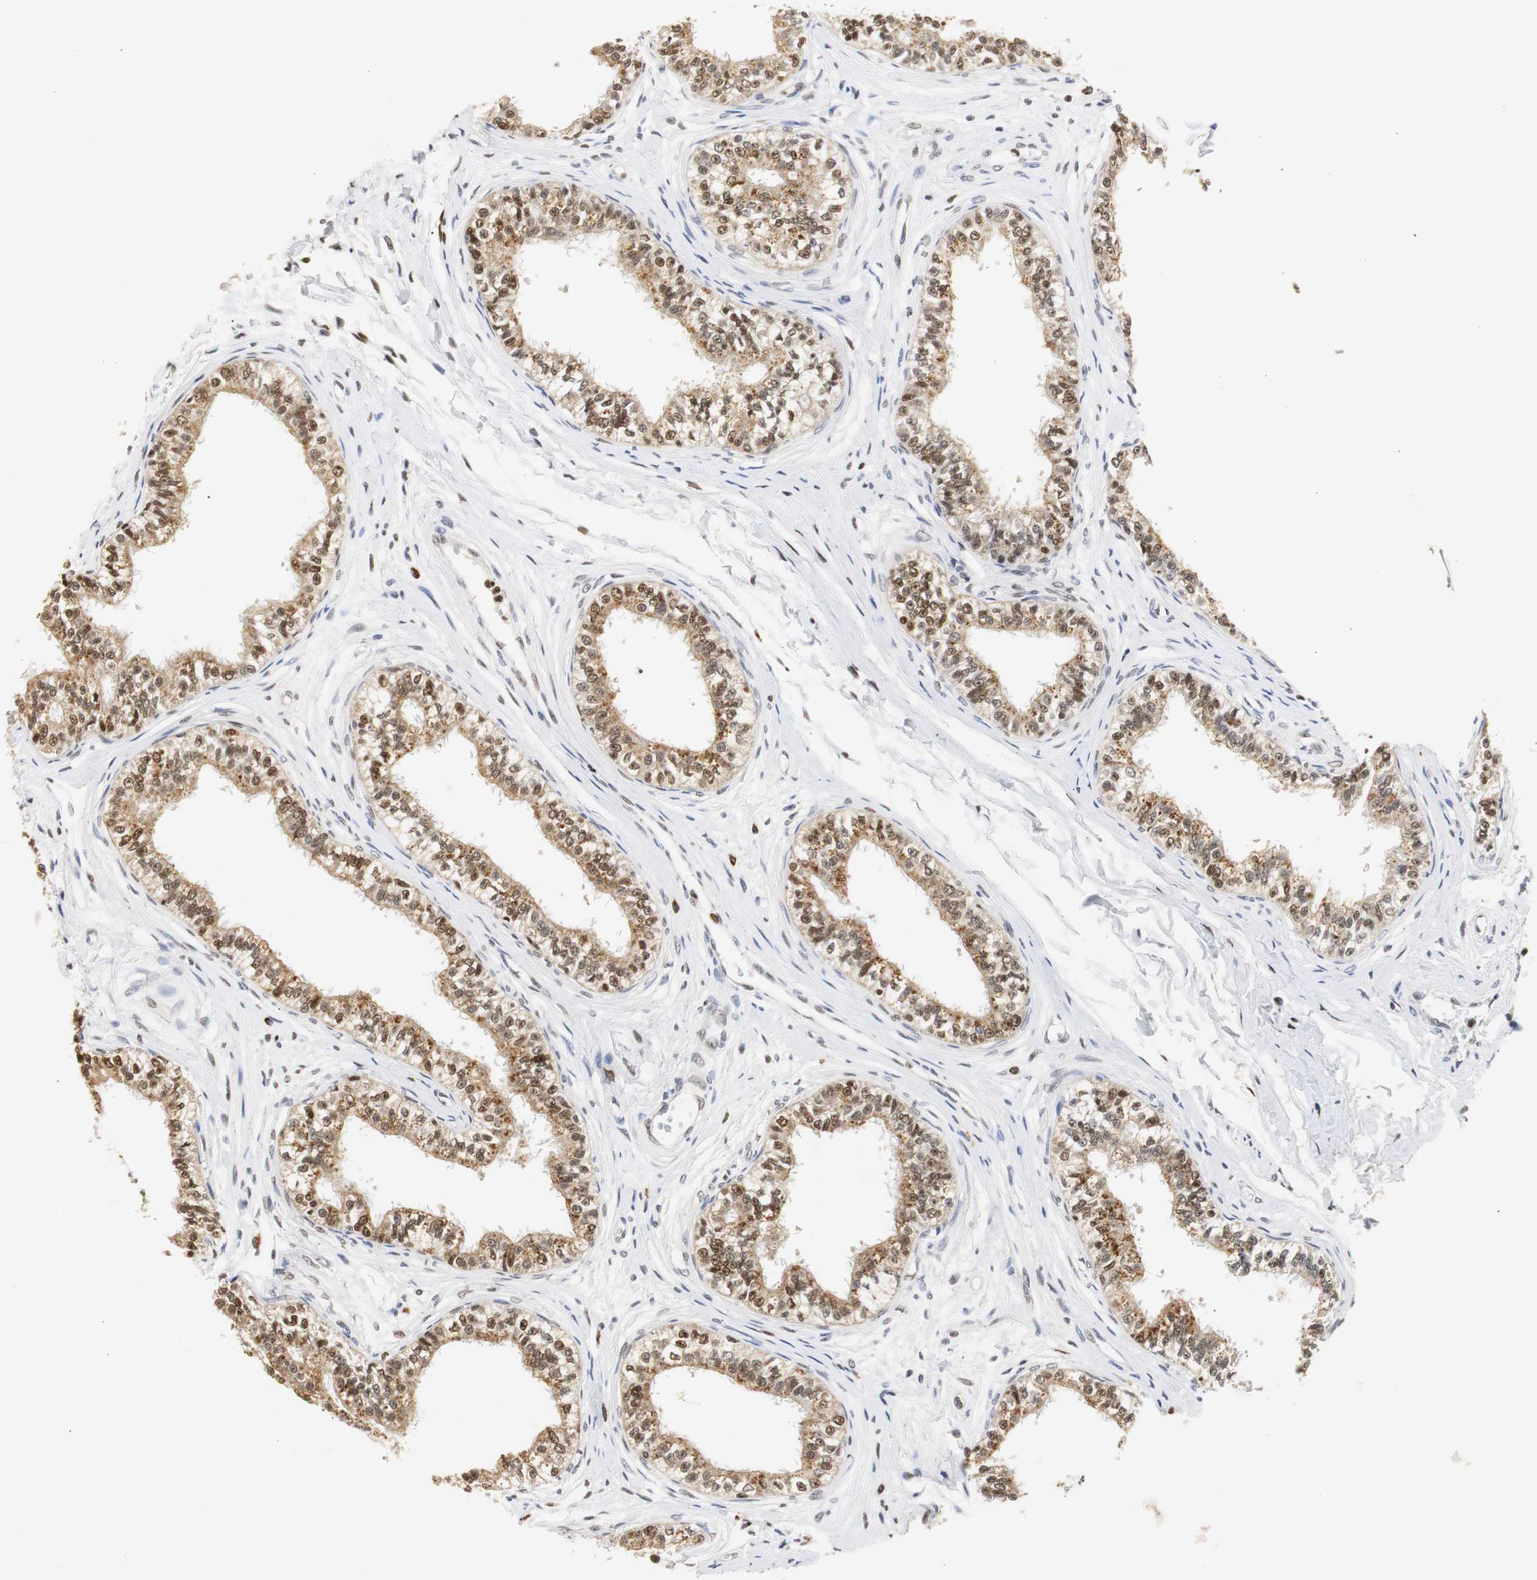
{"staining": {"intensity": "strong", "quantity": ">75%", "location": "nuclear"}, "tissue": "epididymis", "cell_type": "Glandular cells", "image_type": "normal", "snomed": [{"axis": "morphology", "description": "Normal tissue, NOS"}, {"axis": "morphology", "description": "Adenocarcinoma, metastatic, NOS"}, {"axis": "topography", "description": "Testis"}, {"axis": "topography", "description": "Epididymis"}], "caption": "Immunohistochemical staining of unremarkable human epididymis displays >75% levels of strong nuclear protein positivity in about >75% of glandular cells.", "gene": "ZFC3H1", "patient": {"sex": "male", "age": 26}}